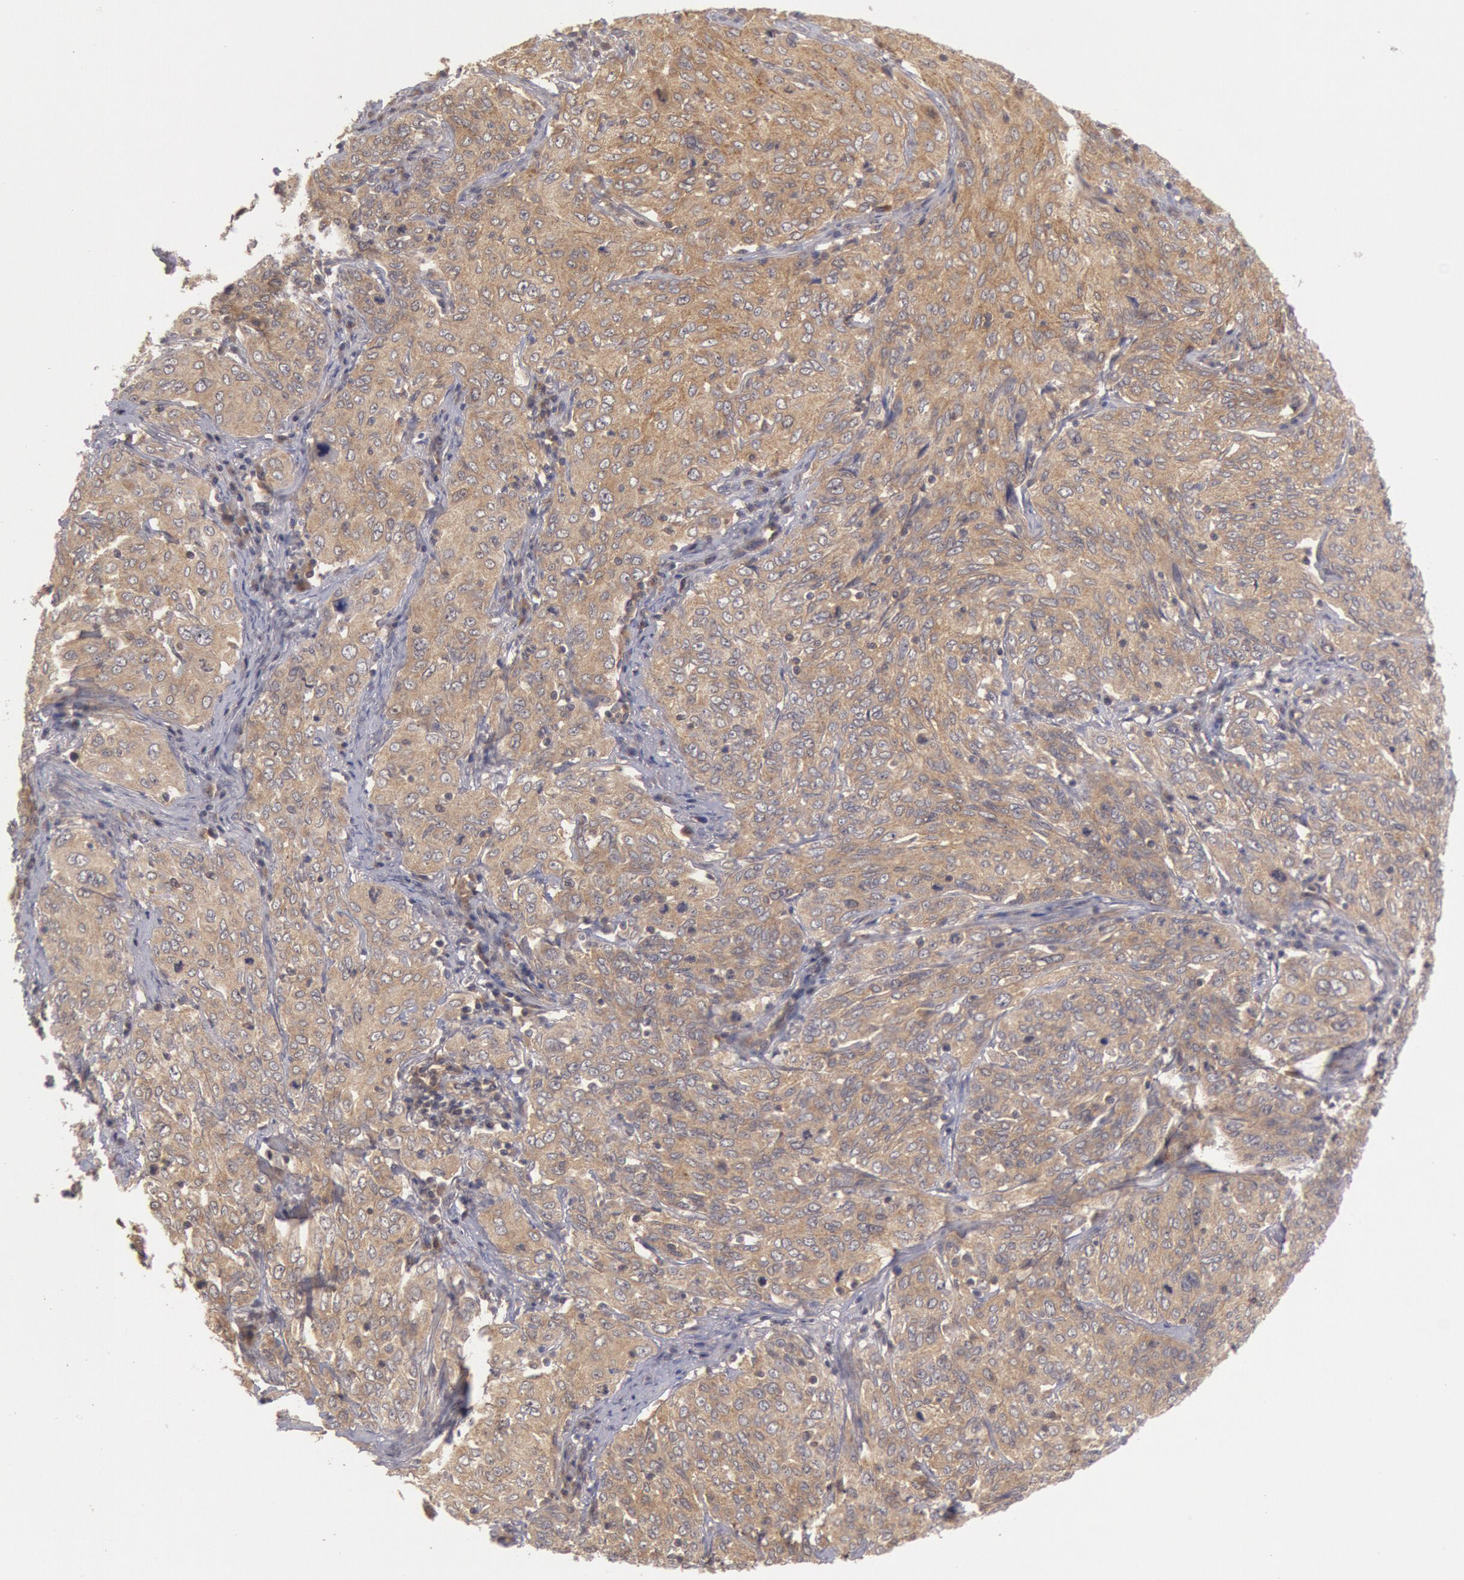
{"staining": {"intensity": "moderate", "quantity": ">75%", "location": "cytoplasmic/membranous"}, "tissue": "cervical cancer", "cell_type": "Tumor cells", "image_type": "cancer", "snomed": [{"axis": "morphology", "description": "Squamous cell carcinoma, NOS"}, {"axis": "topography", "description": "Cervix"}], "caption": "Cervical cancer stained with immunohistochemistry (IHC) exhibits moderate cytoplasmic/membranous positivity in approximately >75% of tumor cells.", "gene": "BRAF", "patient": {"sex": "female", "age": 38}}